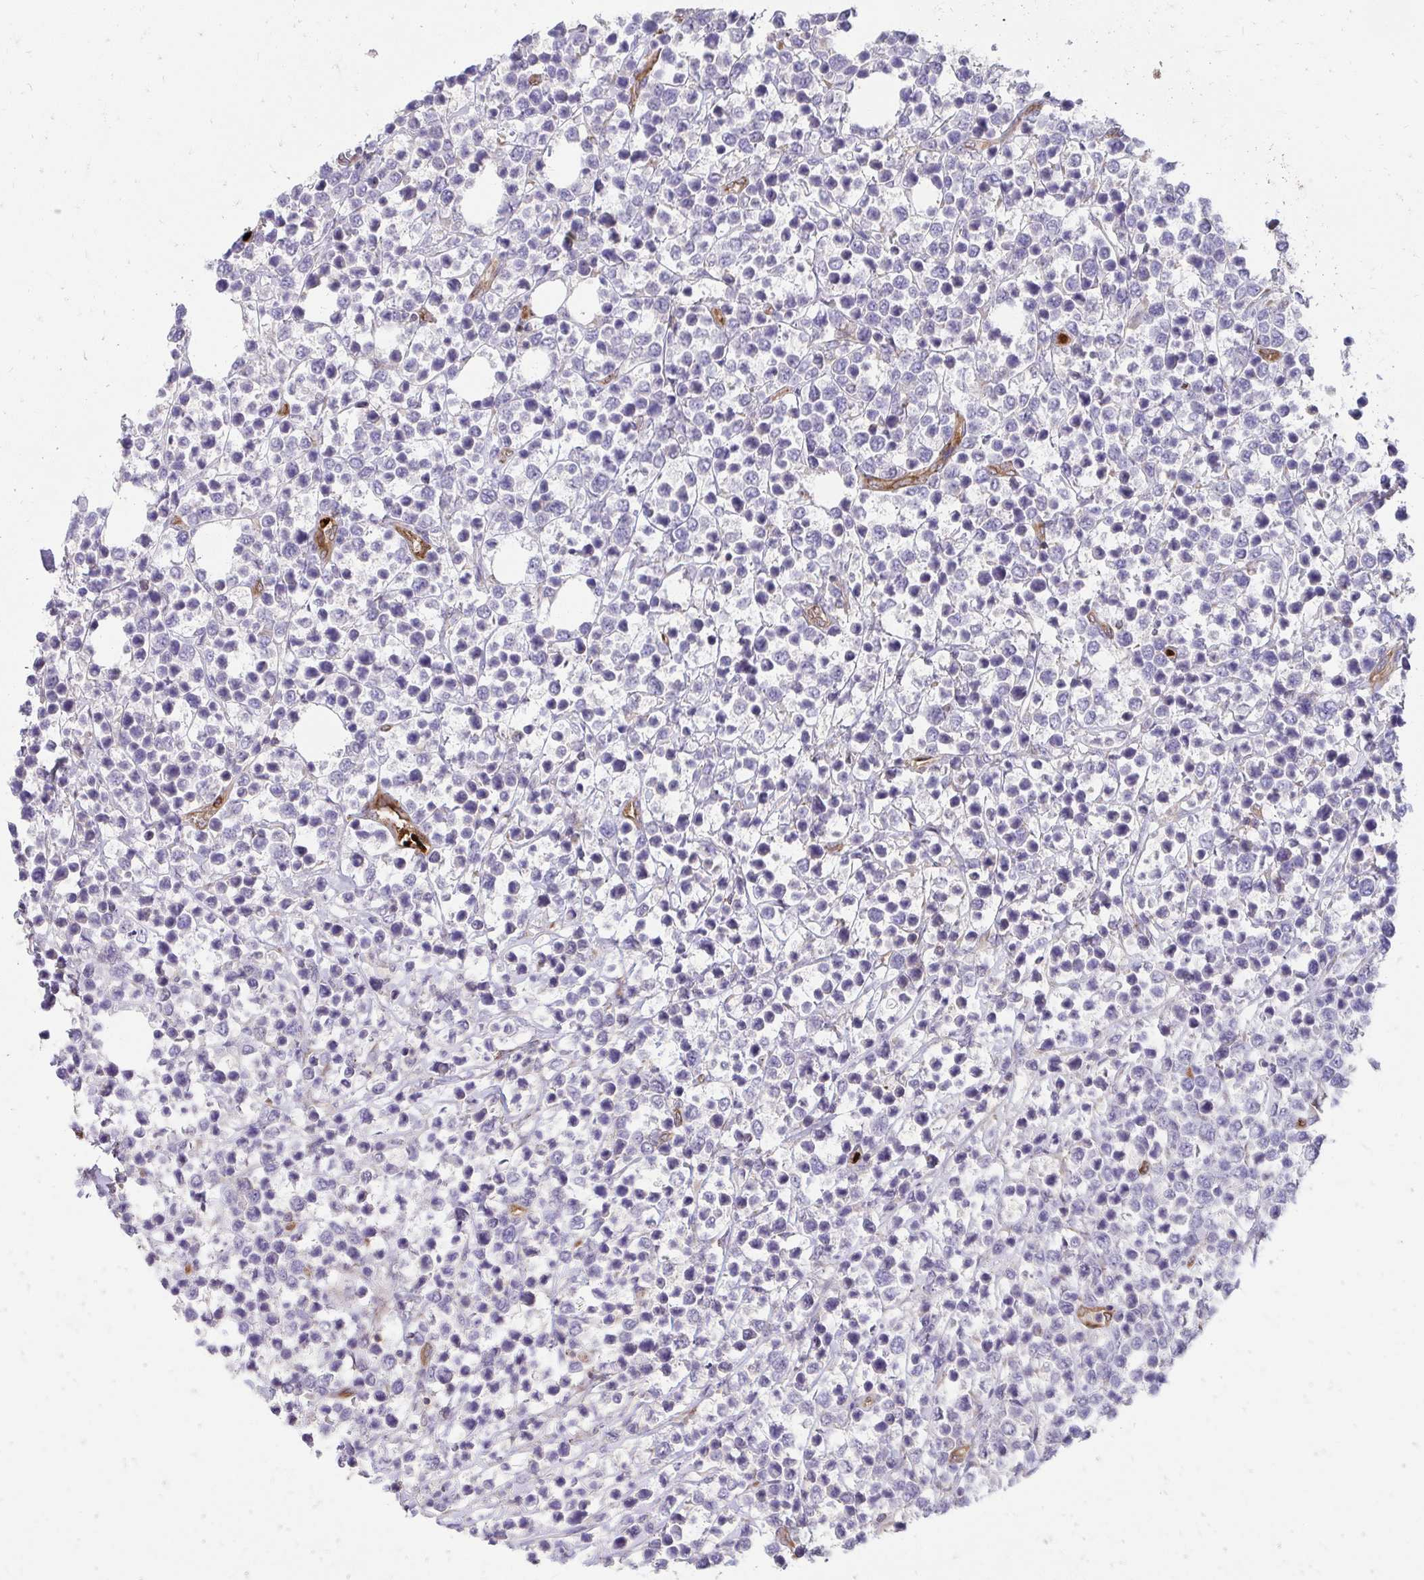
{"staining": {"intensity": "negative", "quantity": "none", "location": "none"}, "tissue": "lymphoma", "cell_type": "Tumor cells", "image_type": "cancer", "snomed": [{"axis": "morphology", "description": "Malignant lymphoma, non-Hodgkin's type, Low grade"}, {"axis": "topography", "description": "Lymph node"}], "caption": "High magnification brightfield microscopy of lymphoma stained with DAB (3,3'-diaminobenzidine) (brown) and counterstained with hematoxylin (blue): tumor cells show no significant expression.", "gene": "FOXN3", "patient": {"sex": "male", "age": 60}}